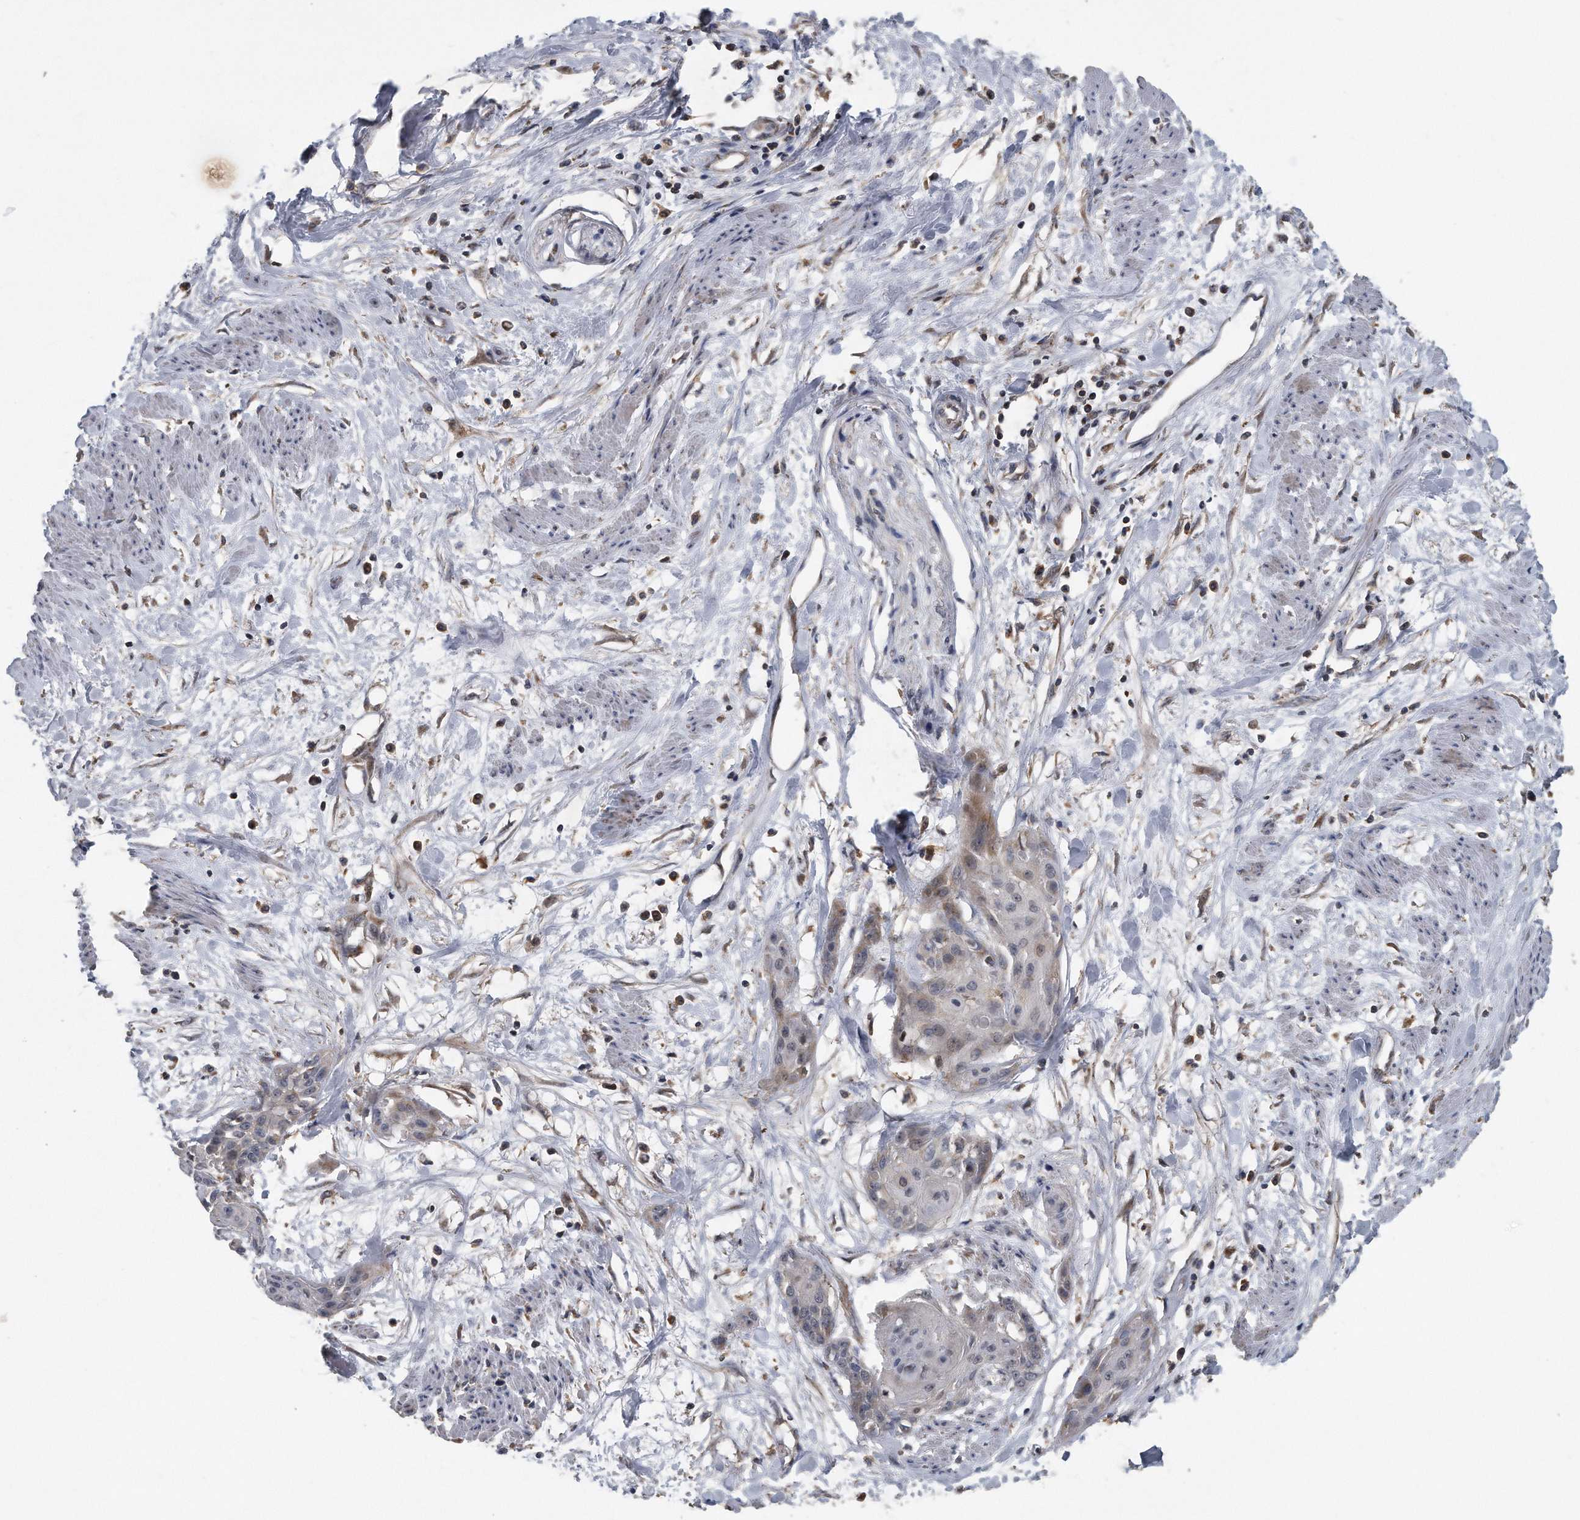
{"staining": {"intensity": "weak", "quantity": "<25%", "location": "cytoplasmic/membranous"}, "tissue": "cervical cancer", "cell_type": "Tumor cells", "image_type": "cancer", "snomed": [{"axis": "morphology", "description": "Squamous cell carcinoma, NOS"}, {"axis": "topography", "description": "Cervix"}], "caption": "High power microscopy micrograph of an IHC photomicrograph of cervical cancer, revealing no significant positivity in tumor cells.", "gene": "ALPK2", "patient": {"sex": "female", "age": 57}}